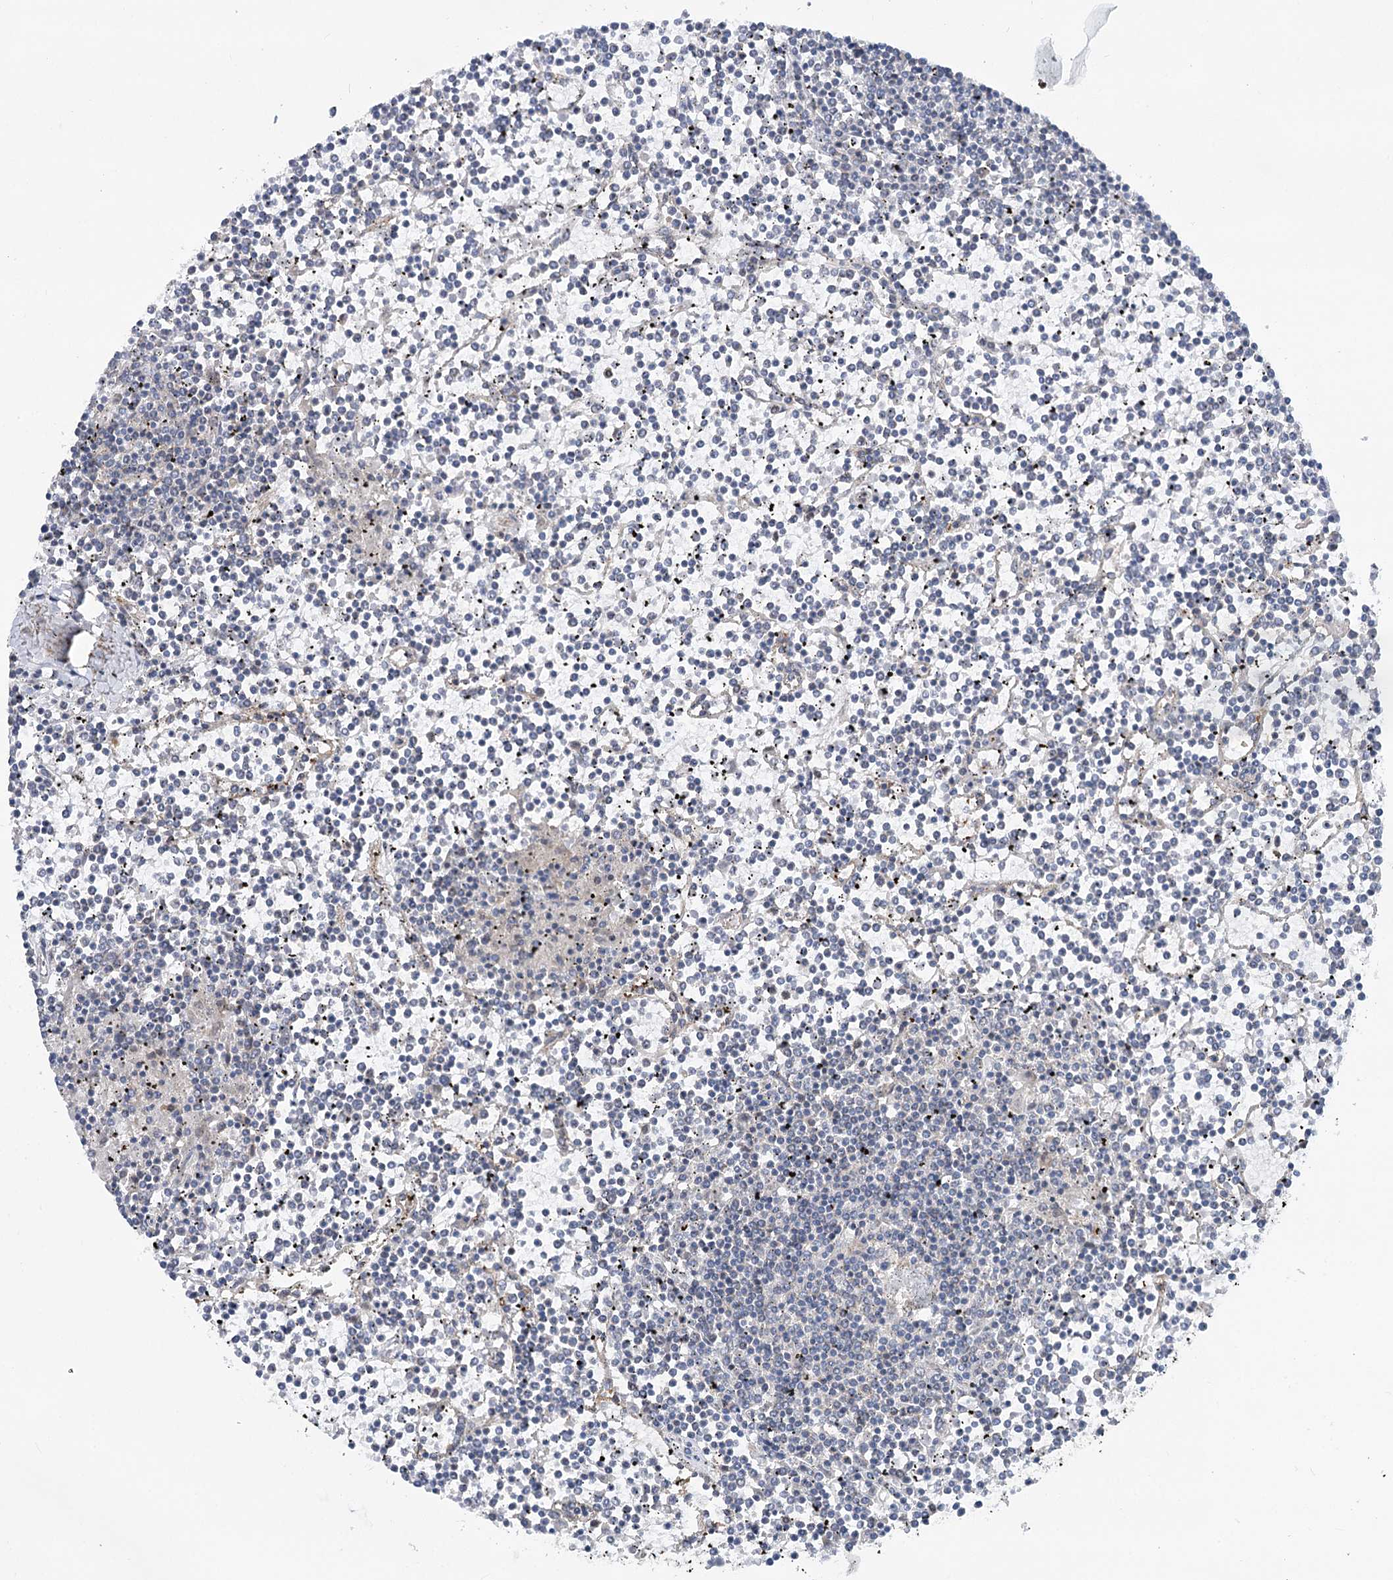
{"staining": {"intensity": "negative", "quantity": "none", "location": "none"}, "tissue": "lymphoma", "cell_type": "Tumor cells", "image_type": "cancer", "snomed": [{"axis": "morphology", "description": "Malignant lymphoma, non-Hodgkin's type, Low grade"}, {"axis": "topography", "description": "Spleen"}], "caption": "Protein analysis of lymphoma displays no significant staining in tumor cells.", "gene": "SCN11A", "patient": {"sex": "female", "age": 19}}